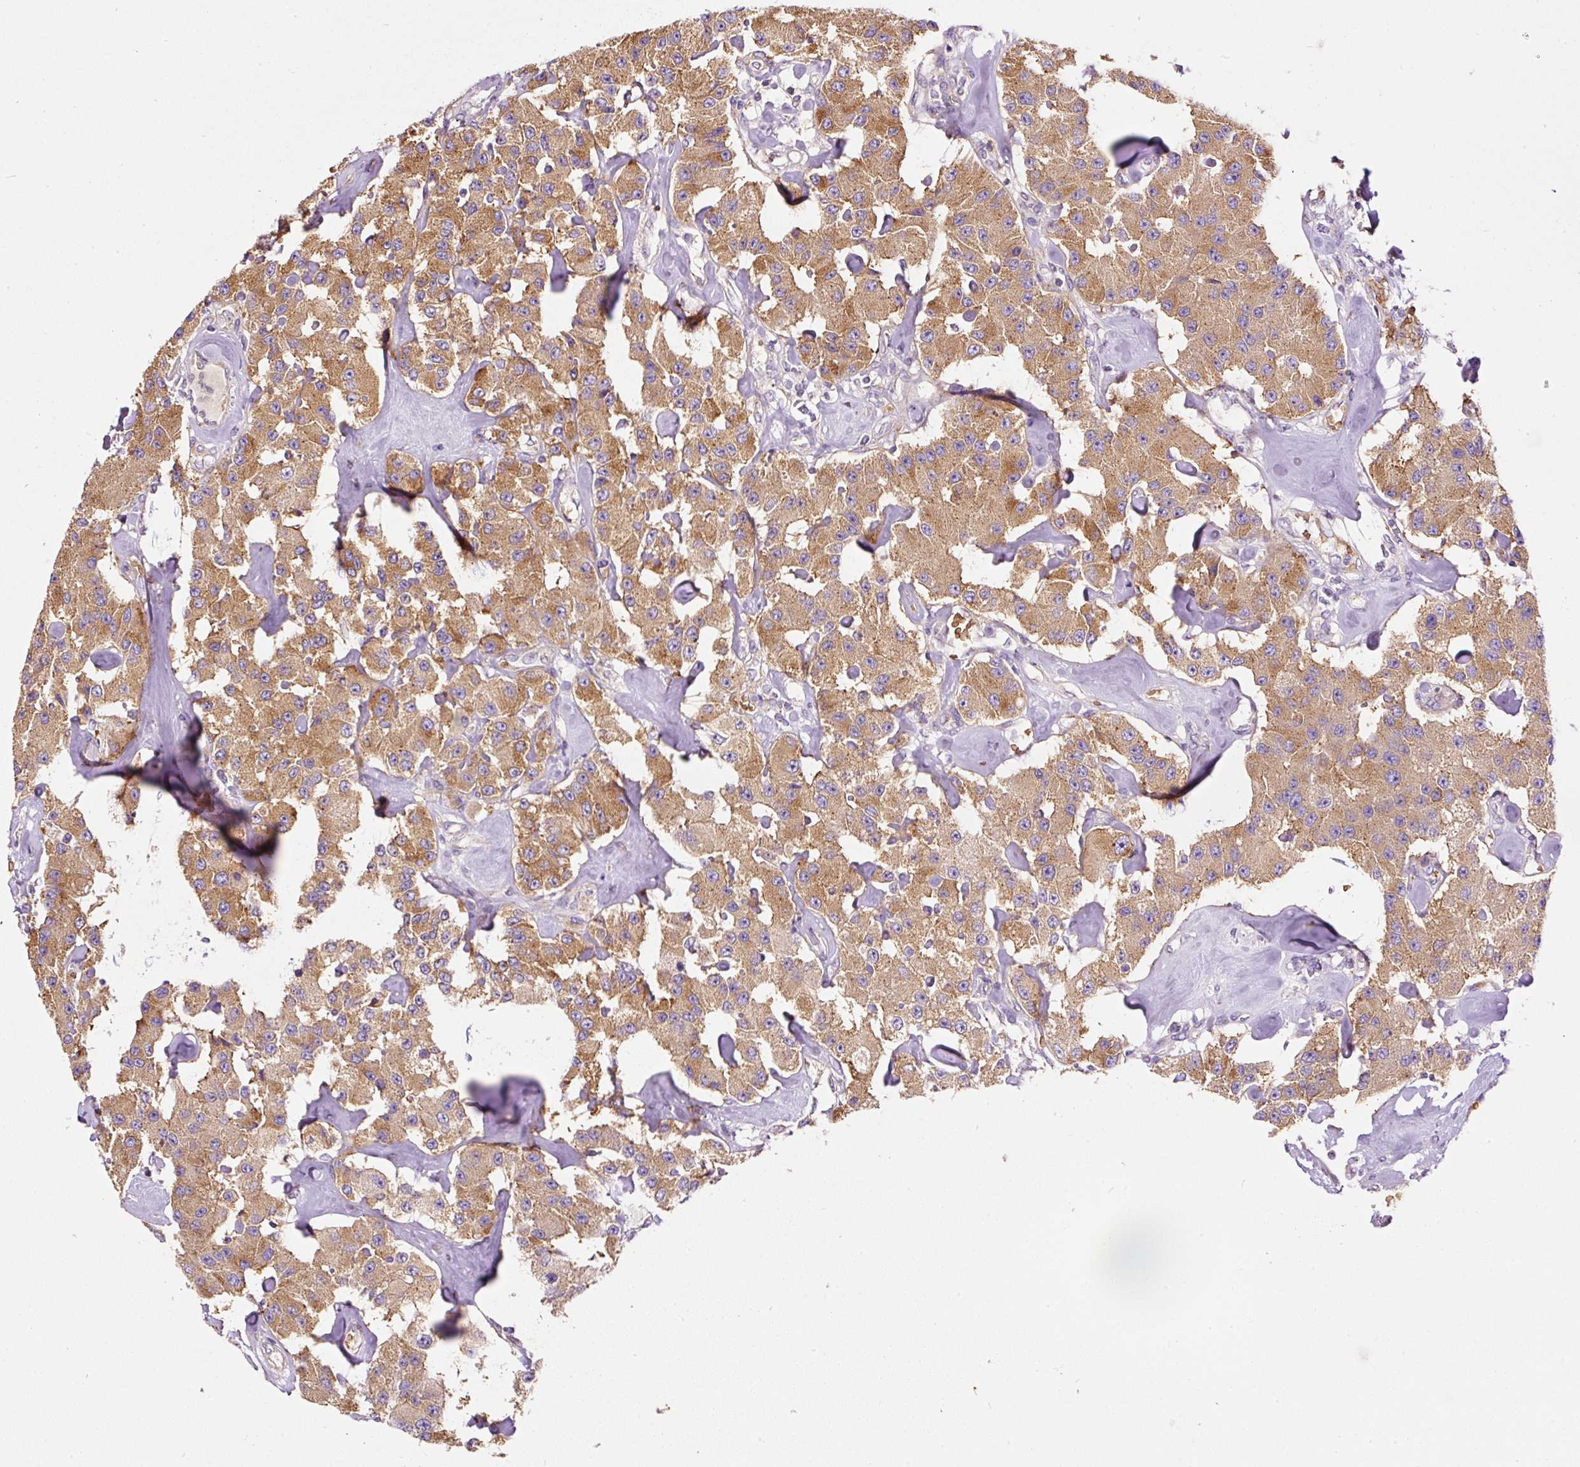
{"staining": {"intensity": "moderate", "quantity": ">75%", "location": "cytoplasmic/membranous"}, "tissue": "carcinoid", "cell_type": "Tumor cells", "image_type": "cancer", "snomed": [{"axis": "morphology", "description": "Carcinoid, malignant, NOS"}, {"axis": "topography", "description": "Pancreas"}], "caption": "IHC staining of carcinoid, which displays medium levels of moderate cytoplasmic/membranous staining in approximately >75% of tumor cells indicating moderate cytoplasmic/membranous protein positivity. The staining was performed using DAB (brown) for protein detection and nuclei were counterstained in hematoxylin (blue).", "gene": "PRRC2A", "patient": {"sex": "male", "age": 41}}